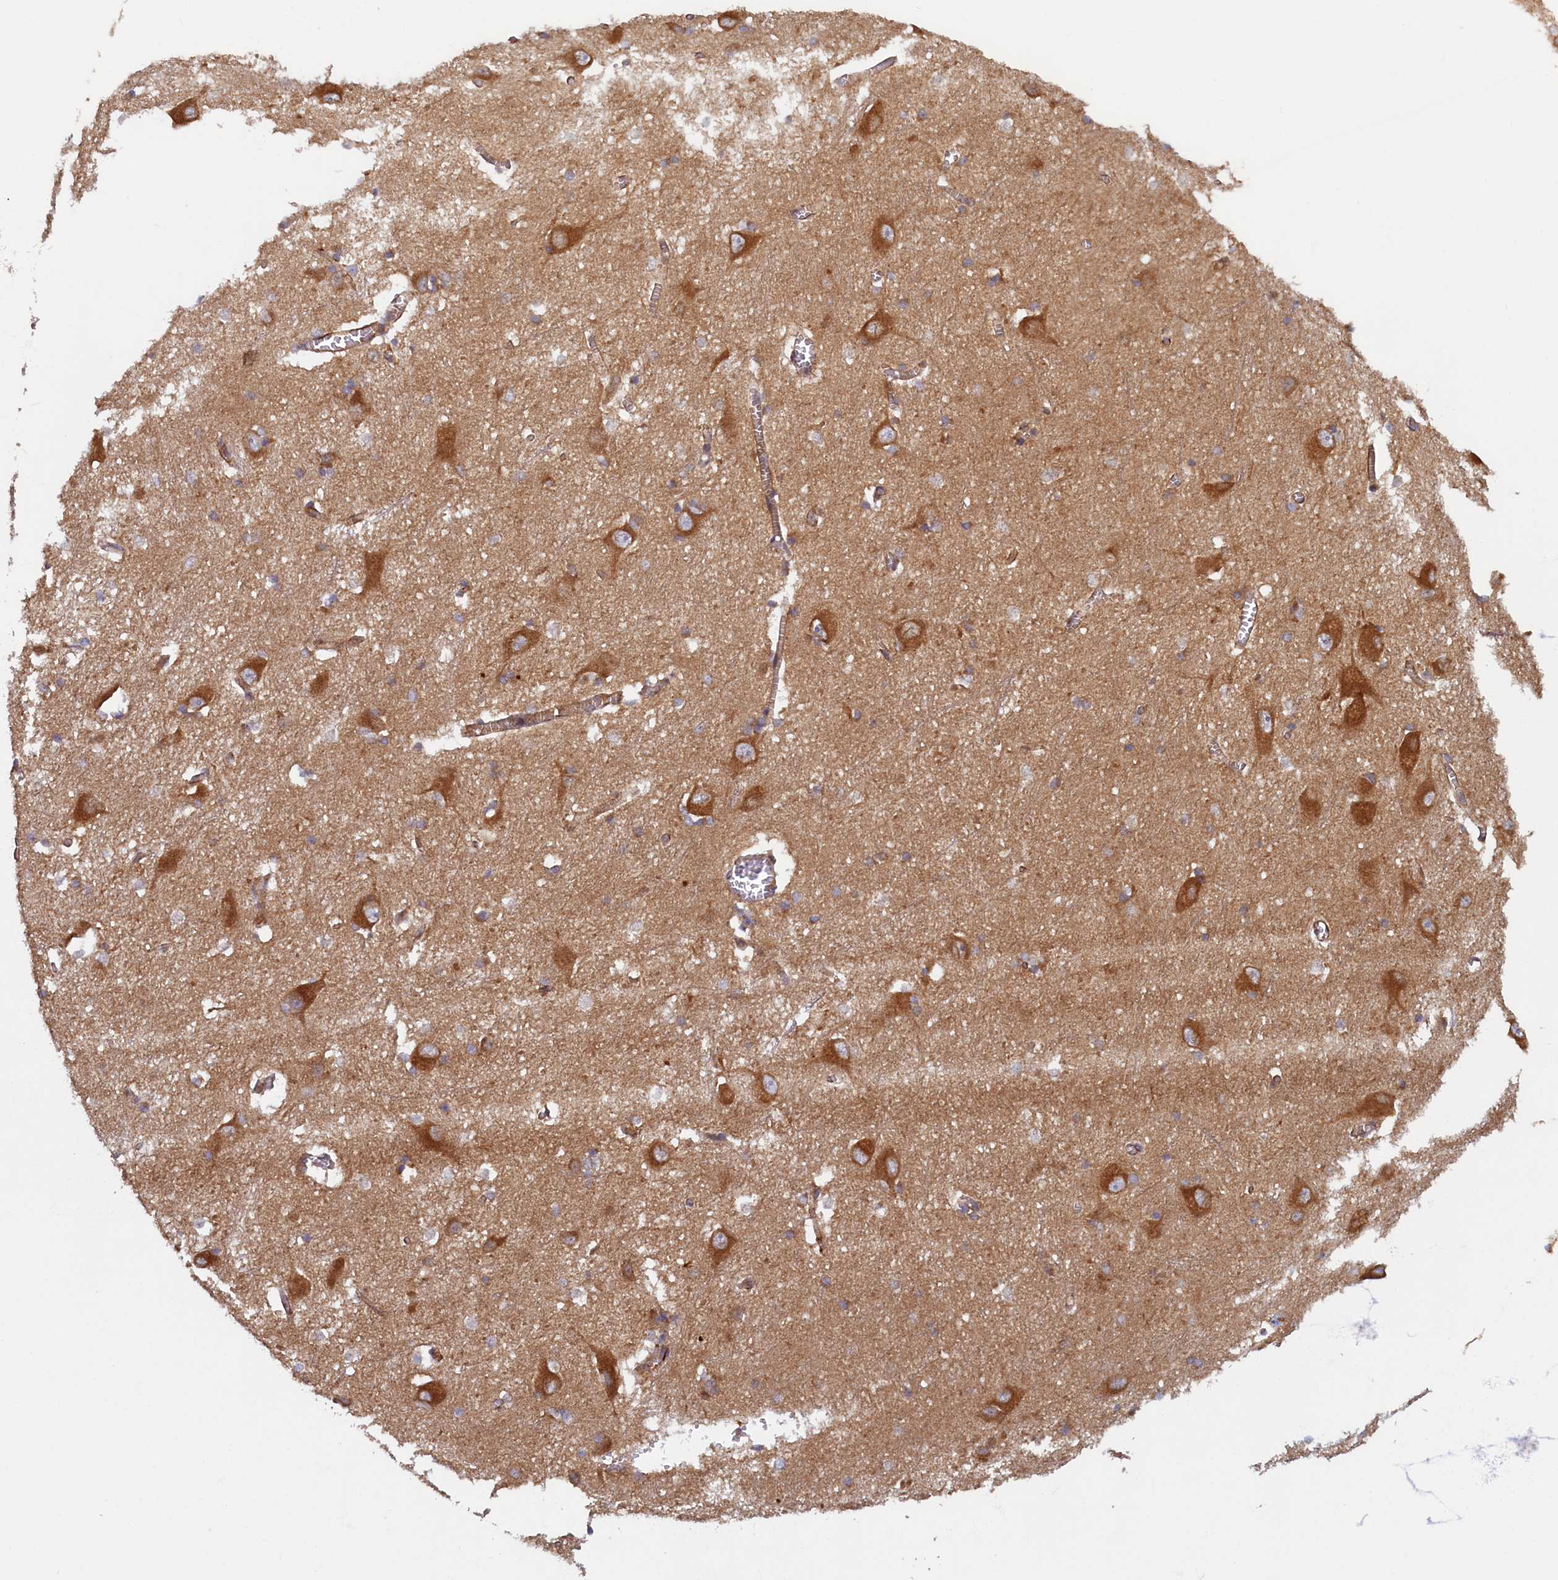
{"staining": {"intensity": "moderate", "quantity": "25%-75%", "location": "cytoplasmic/membranous"}, "tissue": "caudate", "cell_type": "Glial cells", "image_type": "normal", "snomed": [{"axis": "morphology", "description": "Normal tissue, NOS"}, {"axis": "topography", "description": "Lateral ventricle wall"}], "caption": "Immunohistochemistry (IHC) image of benign caudate stained for a protein (brown), which shows medium levels of moderate cytoplasmic/membranous staining in about 25%-75% of glial cells.", "gene": "STX12", "patient": {"sex": "male", "age": 37}}